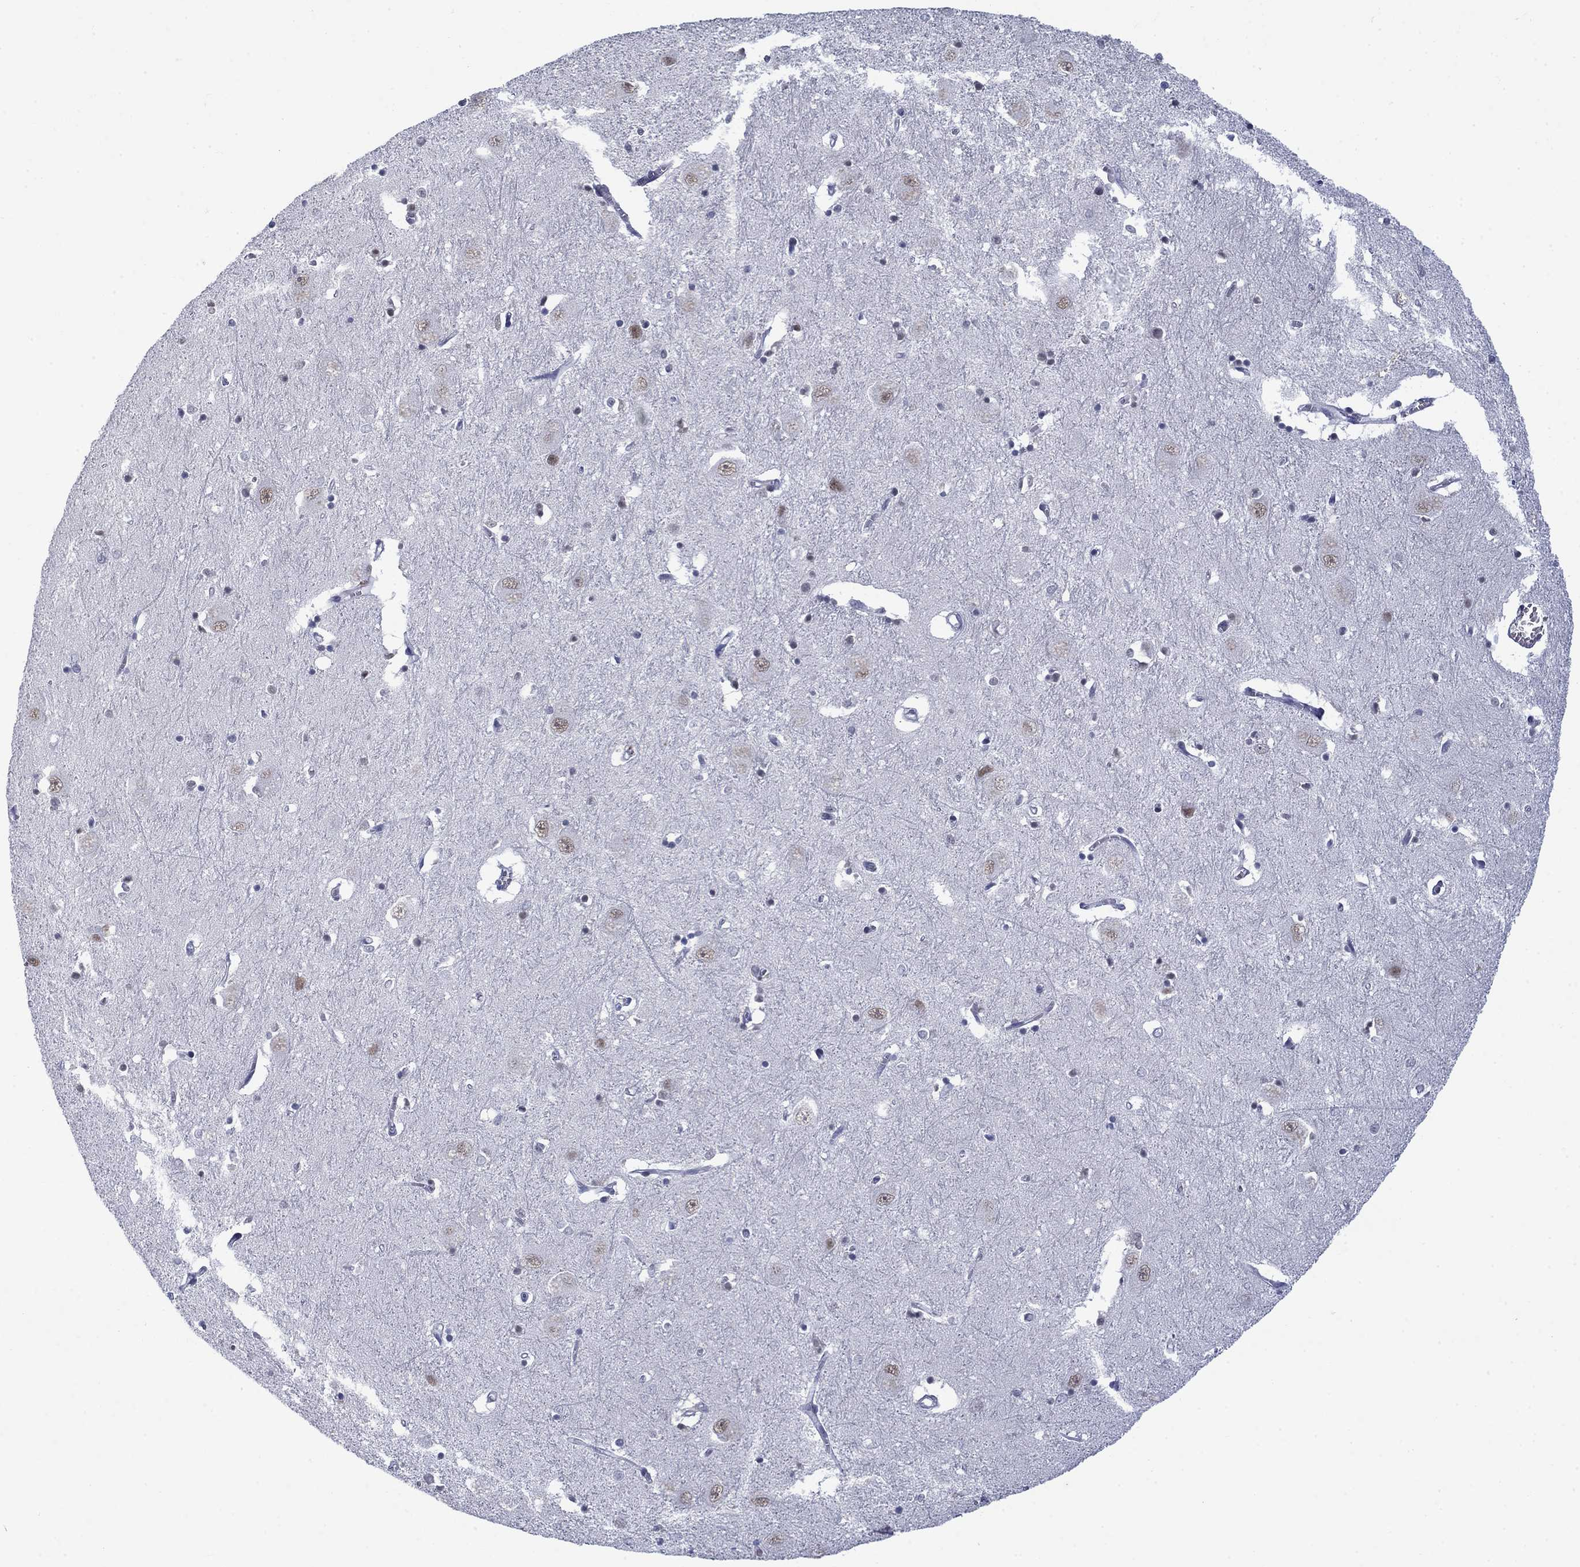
{"staining": {"intensity": "strong", "quantity": "<25%", "location": "nuclear"}, "tissue": "caudate", "cell_type": "Glial cells", "image_type": "normal", "snomed": [{"axis": "morphology", "description": "Normal tissue, NOS"}, {"axis": "topography", "description": "Lateral ventricle wall"}], "caption": "Immunohistochemical staining of benign caudate displays <25% levels of strong nuclear protein staining in about <25% of glial cells.", "gene": "NPAS3", "patient": {"sex": "male", "age": 54}}